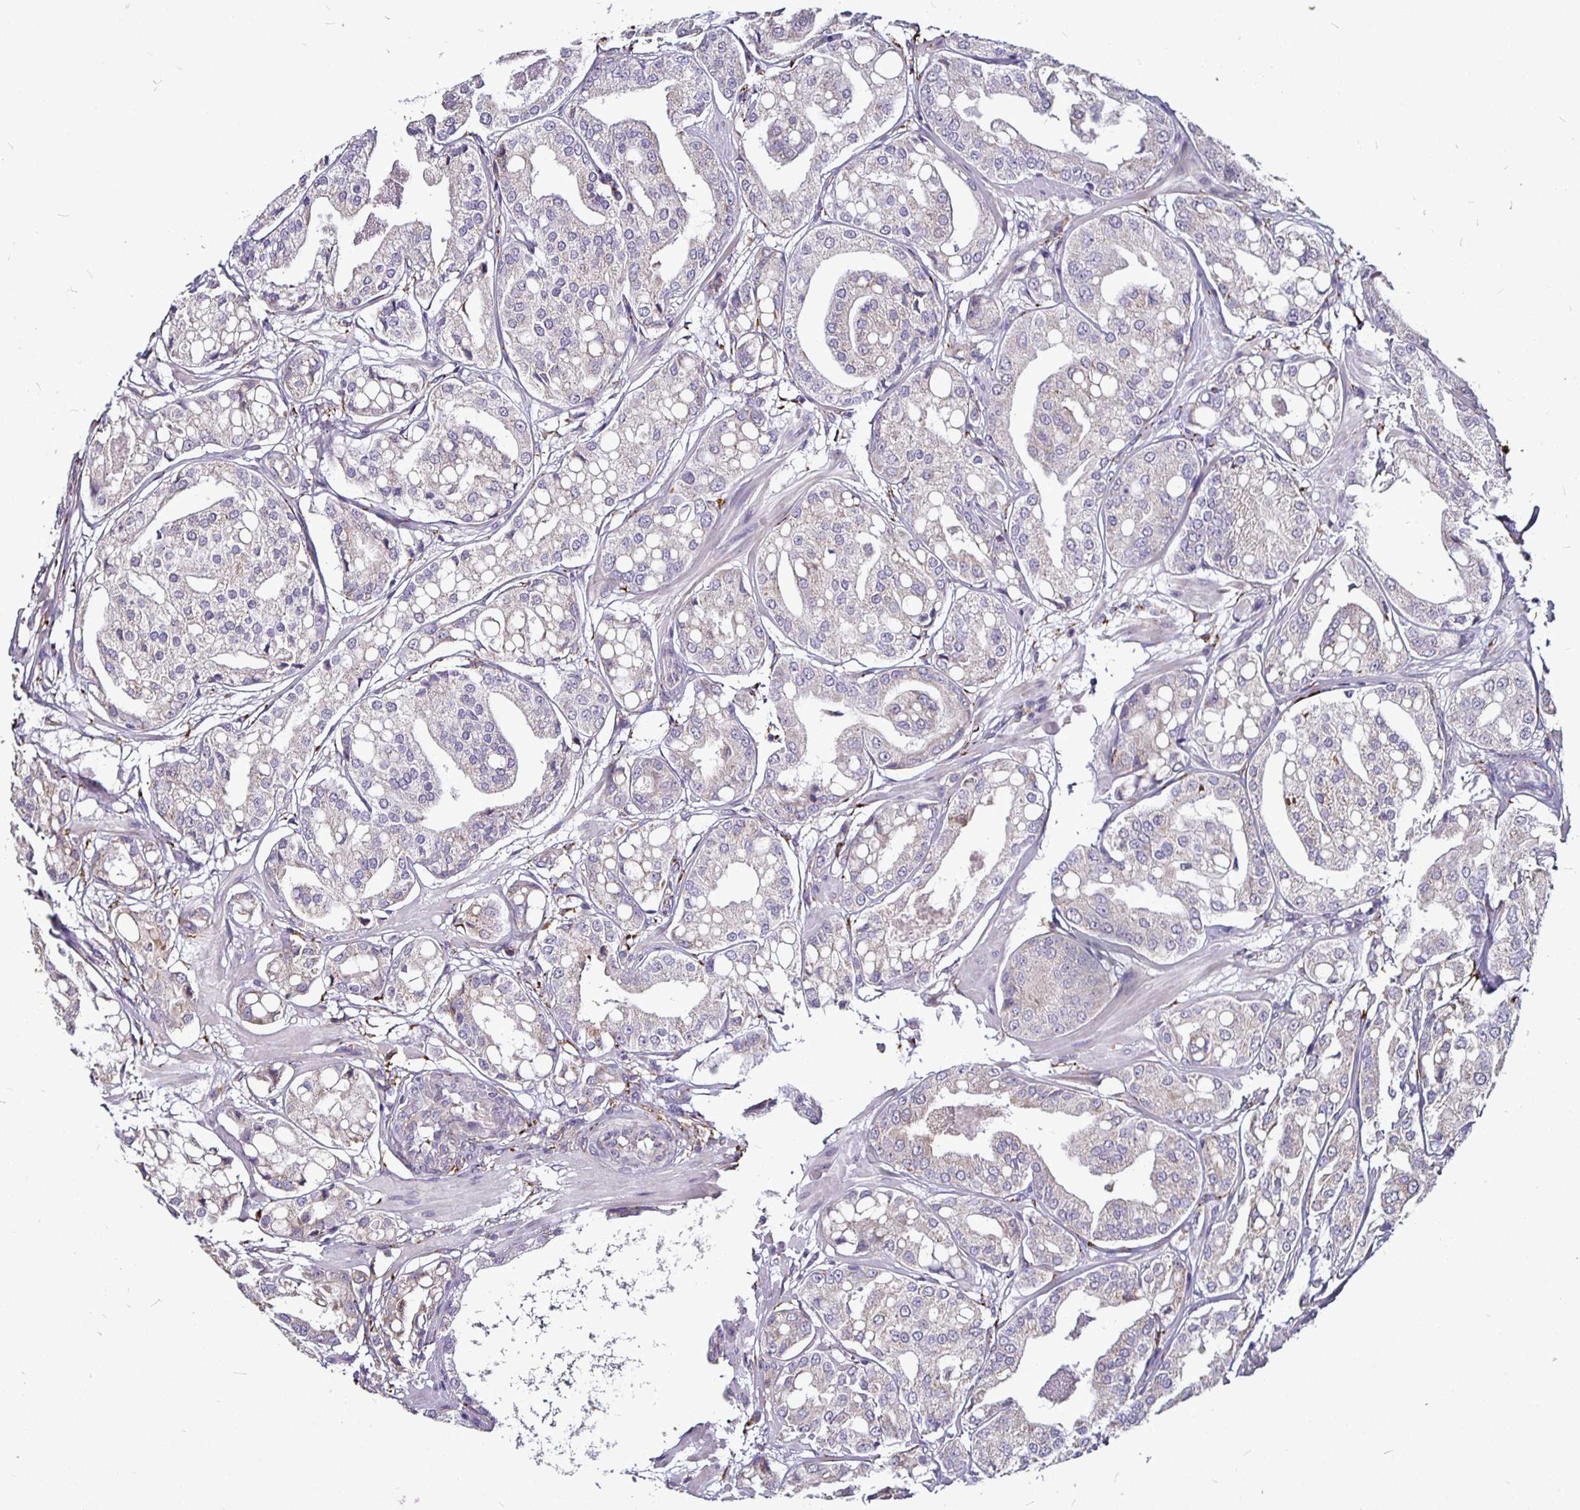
{"staining": {"intensity": "negative", "quantity": "none", "location": "none"}, "tissue": "renal cancer", "cell_type": "Tumor cells", "image_type": "cancer", "snomed": [{"axis": "morphology", "description": "Adenocarcinoma, NOS"}, {"axis": "topography", "description": "Urinary bladder"}], "caption": "Tumor cells are negative for protein expression in human renal adenocarcinoma.", "gene": "P4HA2", "patient": {"sex": "male", "age": 61}}